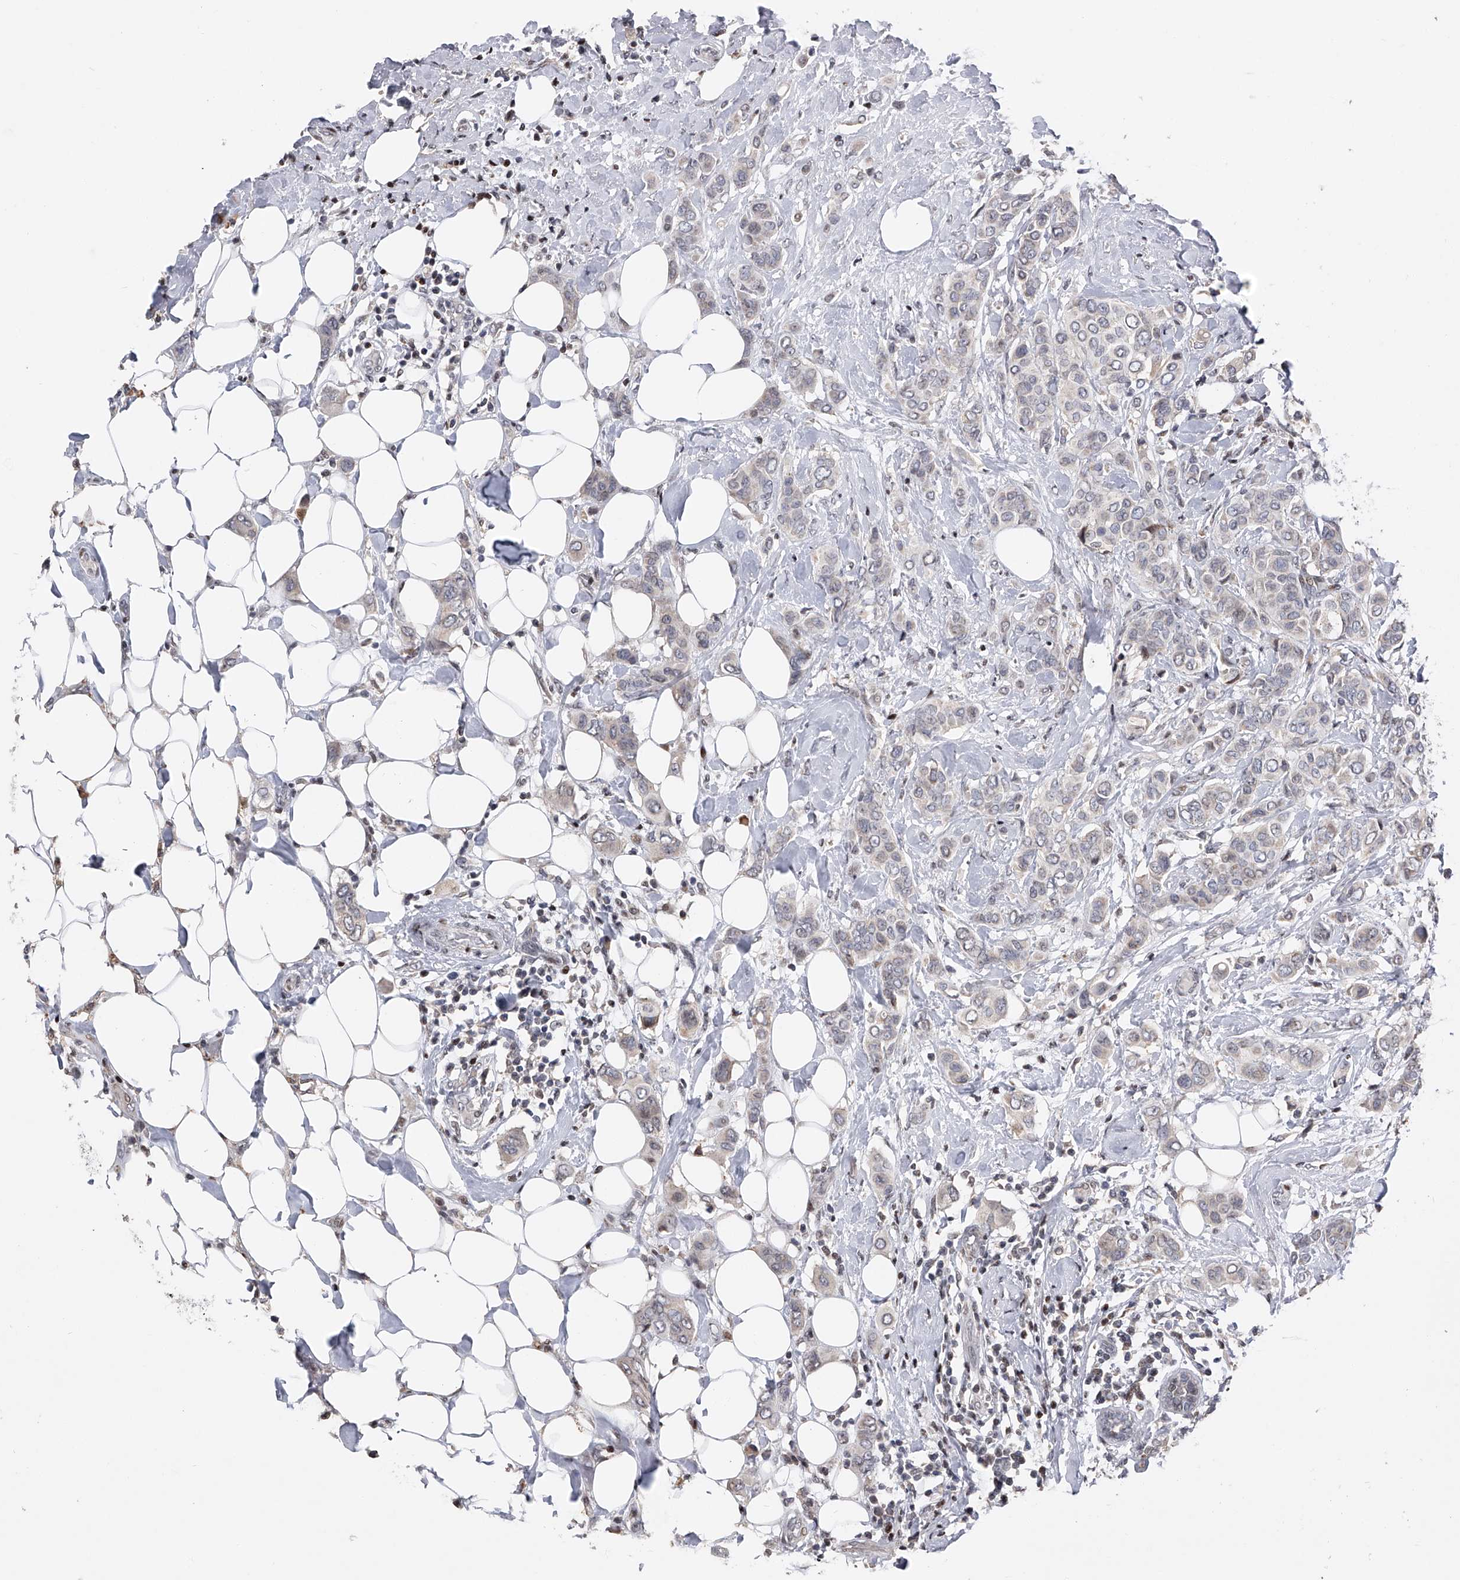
{"staining": {"intensity": "negative", "quantity": "none", "location": "none"}, "tissue": "breast cancer", "cell_type": "Tumor cells", "image_type": "cancer", "snomed": [{"axis": "morphology", "description": "Lobular carcinoma"}, {"axis": "topography", "description": "Breast"}], "caption": "A high-resolution photomicrograph shows immunohistochemistry (IHC) staining of breast cancer, which reveals no significant expression in tumor cells.", "gene": "RWDD2A", "patient": {"sex": "female", "age": 51}}